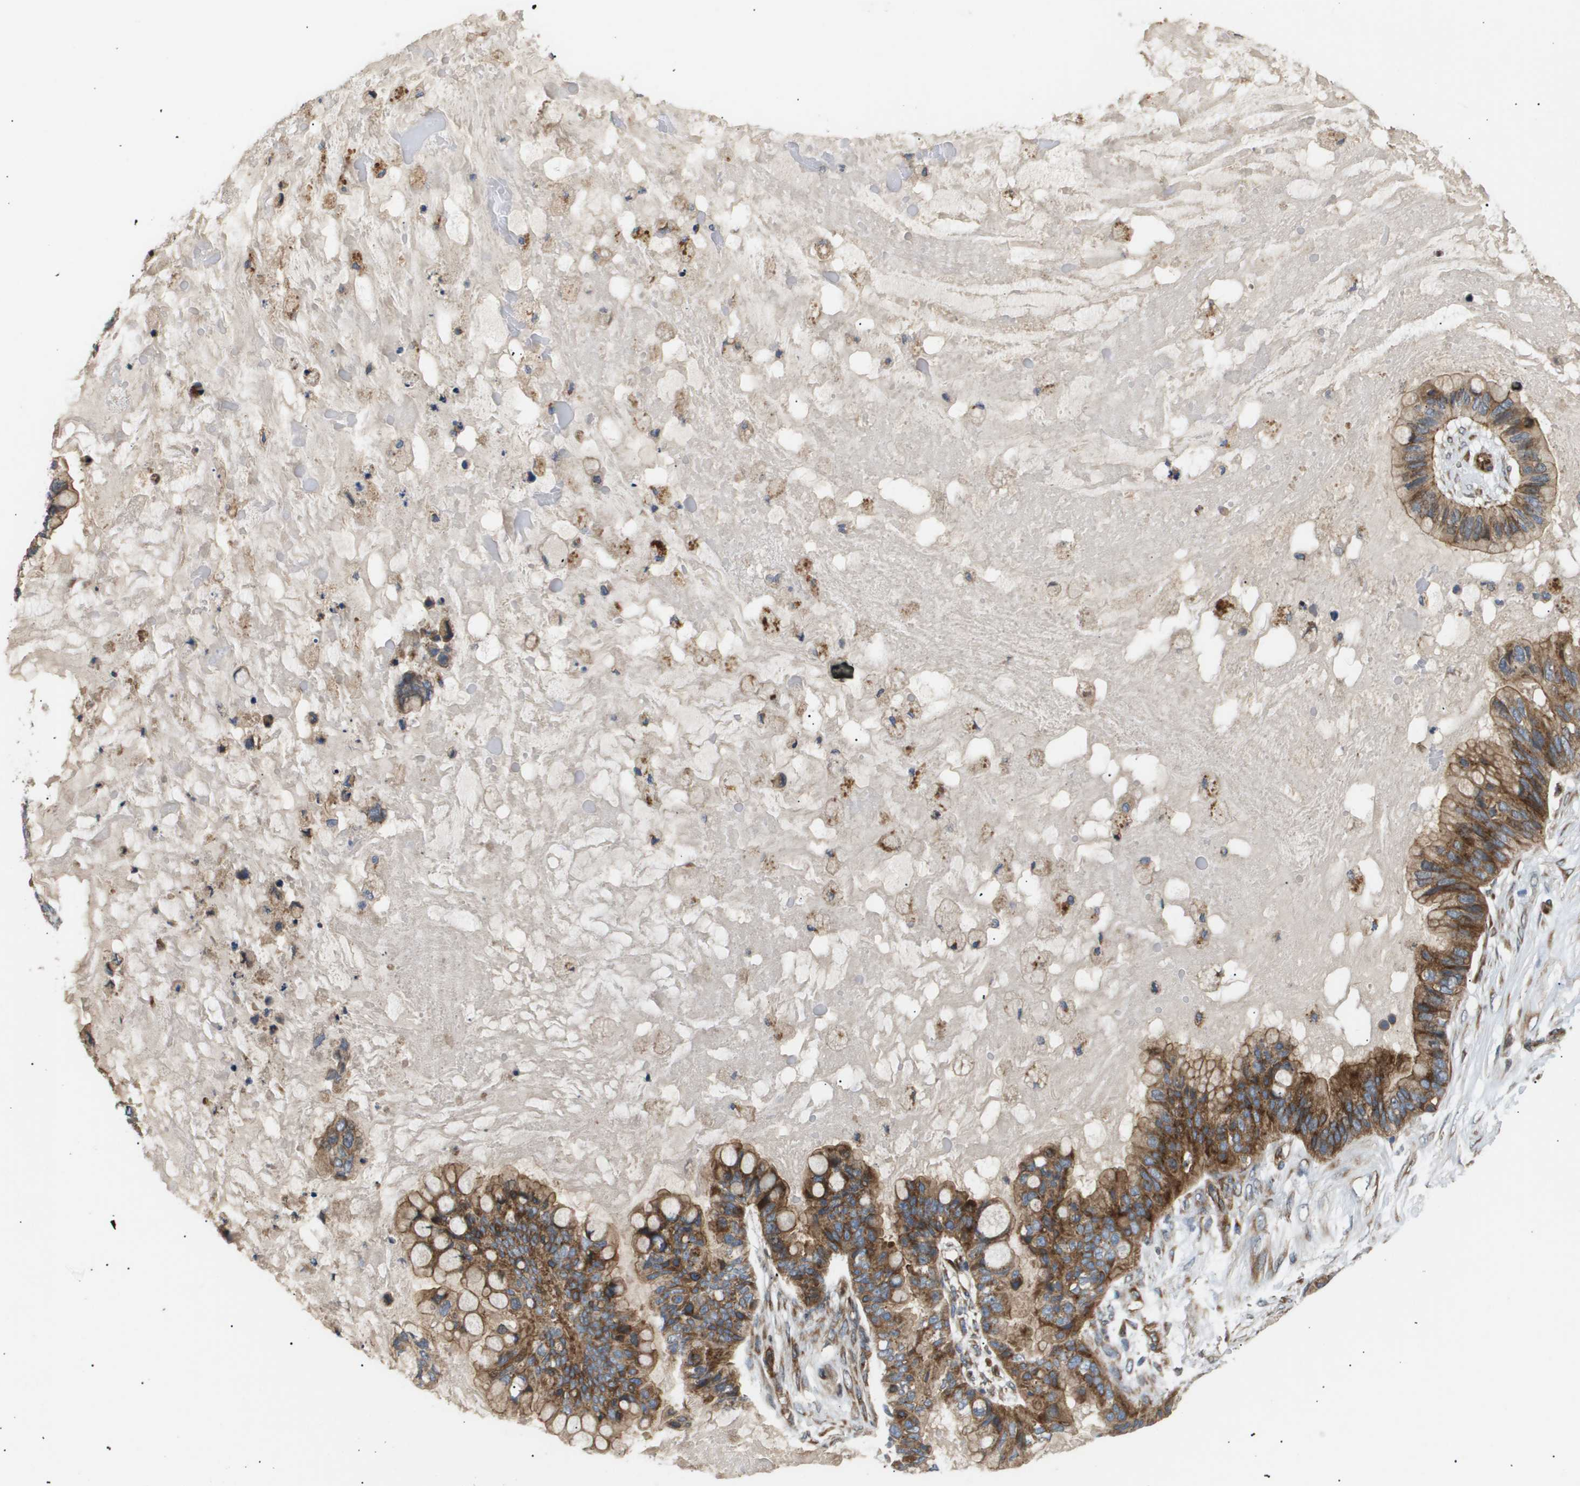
{"staining": {"intensity": "moderate", "quantity": ">75%", "location": "cytoplasmic/membranous"}, "tissue": "ovarian cancer", "cell_type": "Tumor cells", "image_type": "cancer", "snomed": [{"axis": "morphology", "description": "Cystadenocarcinoma, mucinous, NOS"}, {"axis": "topography", "description": "Ovary"}], "caption": "A photomicrograph showing moderate cytoplasmic/membranous expression in approximately >75% of tumor cells in mucinous cystadenocarcinoma (ovarian), as visualized by brown immunohistochemical staining.", "gene": "LYSMD3", "patient": {"sex": "female", "age": 80}}